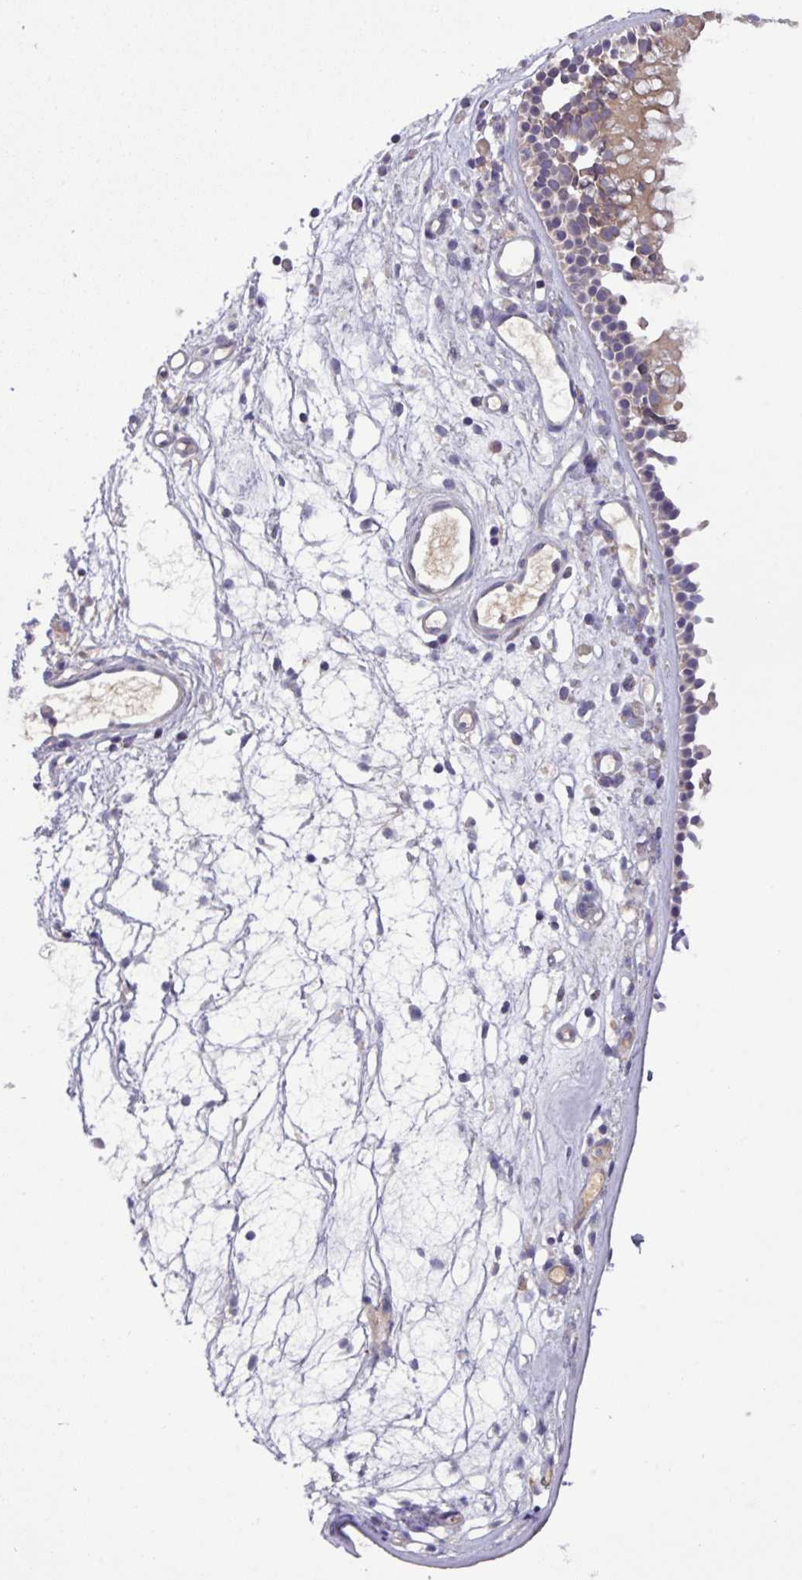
{"staining": {"intensity": "moderate", "quantity": "25%-75%", "location": "cytoplasmic/membranous"}, "tissue": "nasopharynx", "cell_type": "Respiratory epithelial cells", "image_type": "normal", "snomed": [{"axis": "morphology", "description": "Normal tissue, NOS"}, {"axis": "topography", "description": "Nasopharynx"}], "caption": "Respiratory epithelial cells demonstrate medium levels of moderate cytoplasmic/membranous staining in about 25%-75% of cells in normal nasopharynx.", "gene": "TMEM62", "patient": {"sex": "male", "age": 63}}